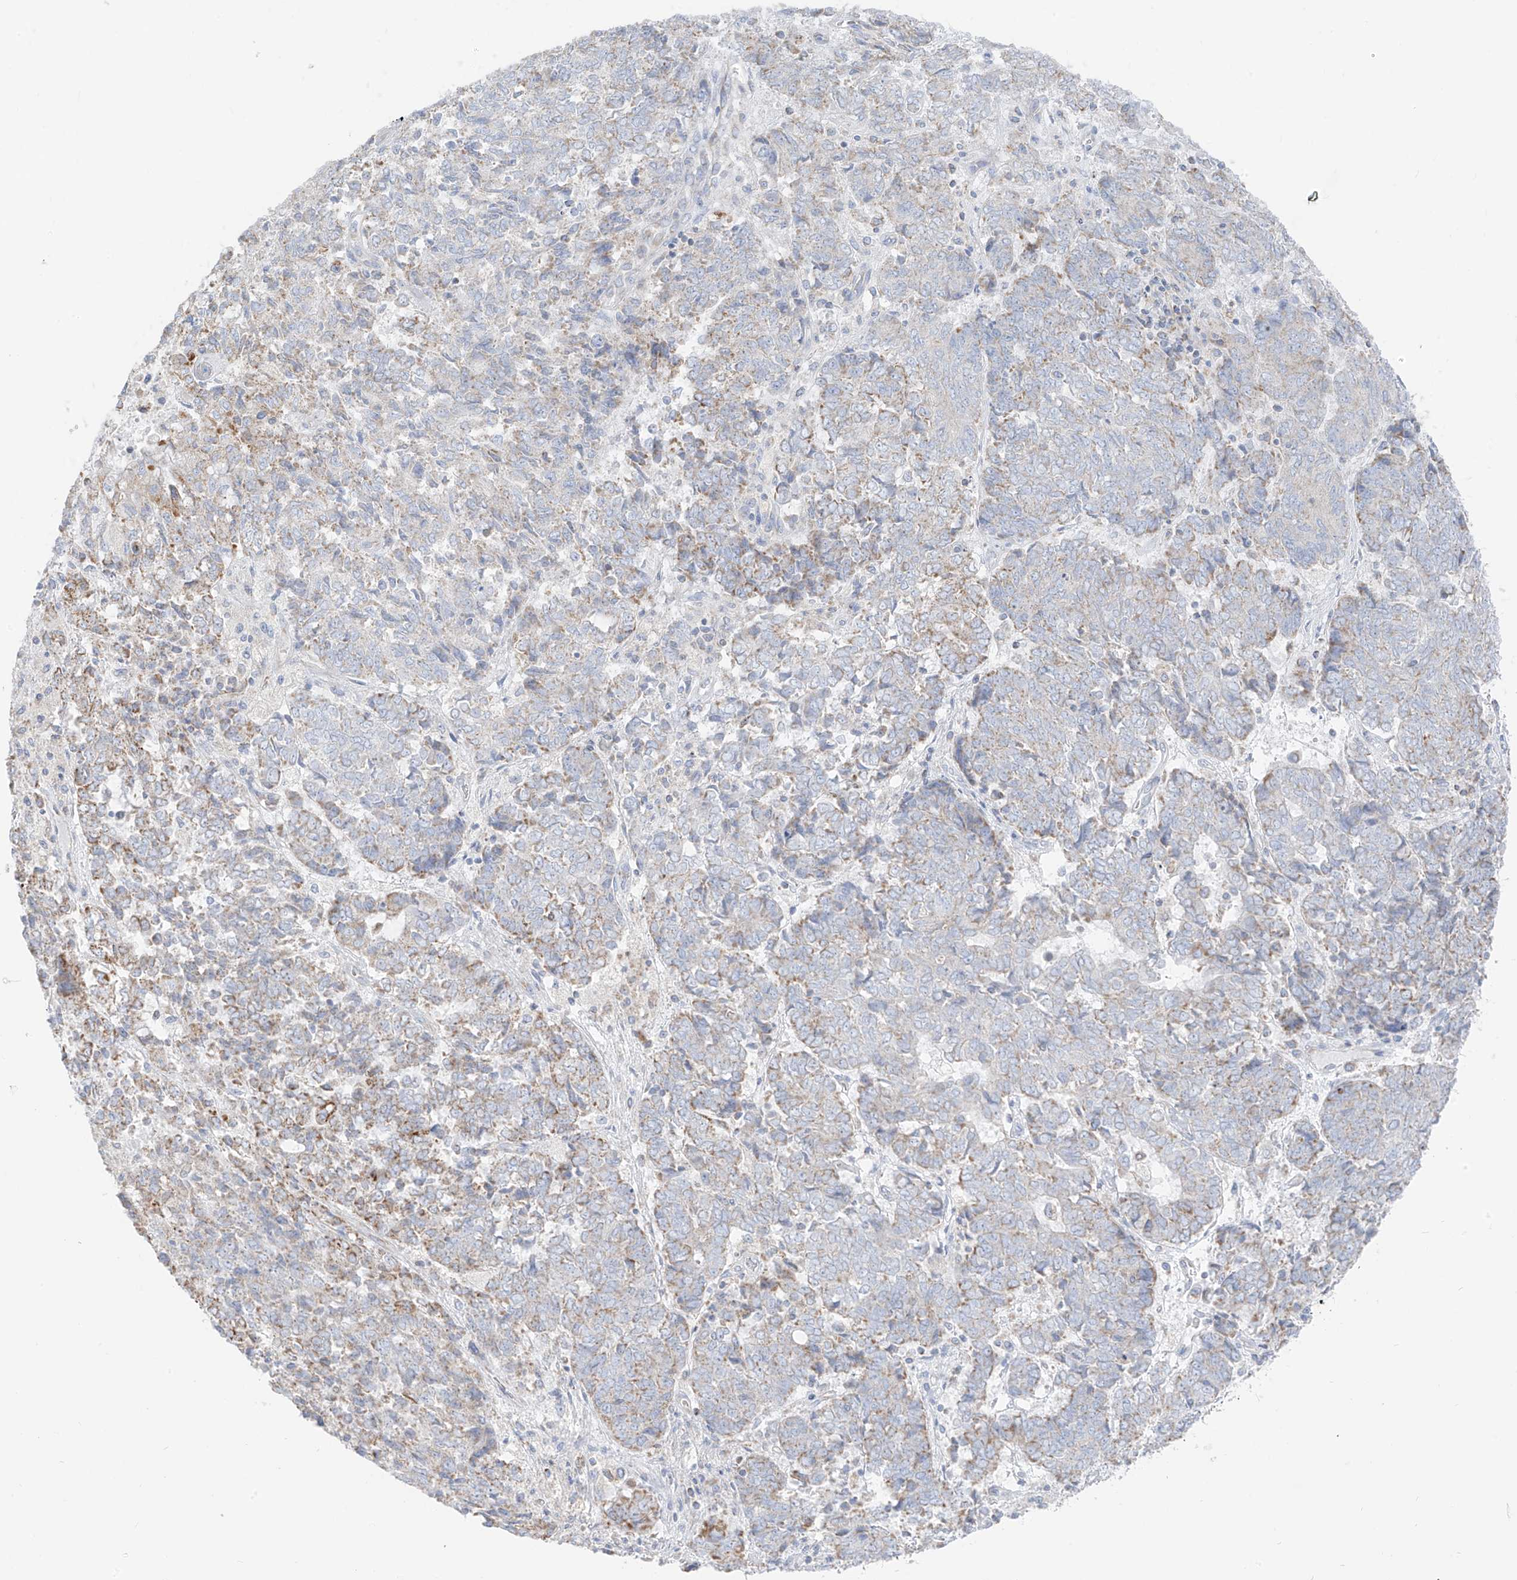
{"staining": {"intensity": "weak", "quantity": "25%-75%", "location": "cytoplasmic/membranous"}, "tissue": "endometrial cancer", "cell_type": "Tumor cells", "image_type": "cancer", "snomed": [{"axis": "morphology", "description": "Adenocarcinoma, NOS"}, {"axis": "topography", "description": "Endometrium"}], "caption": "Immunohistochemistry (IHC) micrograph of adenocarcinoma (endometrial) stained for a protein (brown), which displays low levels of weak cytoplasmic/membranous expression in about 25%-75% of tumor cells.", "gene": "ETHE1", "patient": {"sex": "female", "age": 80}}